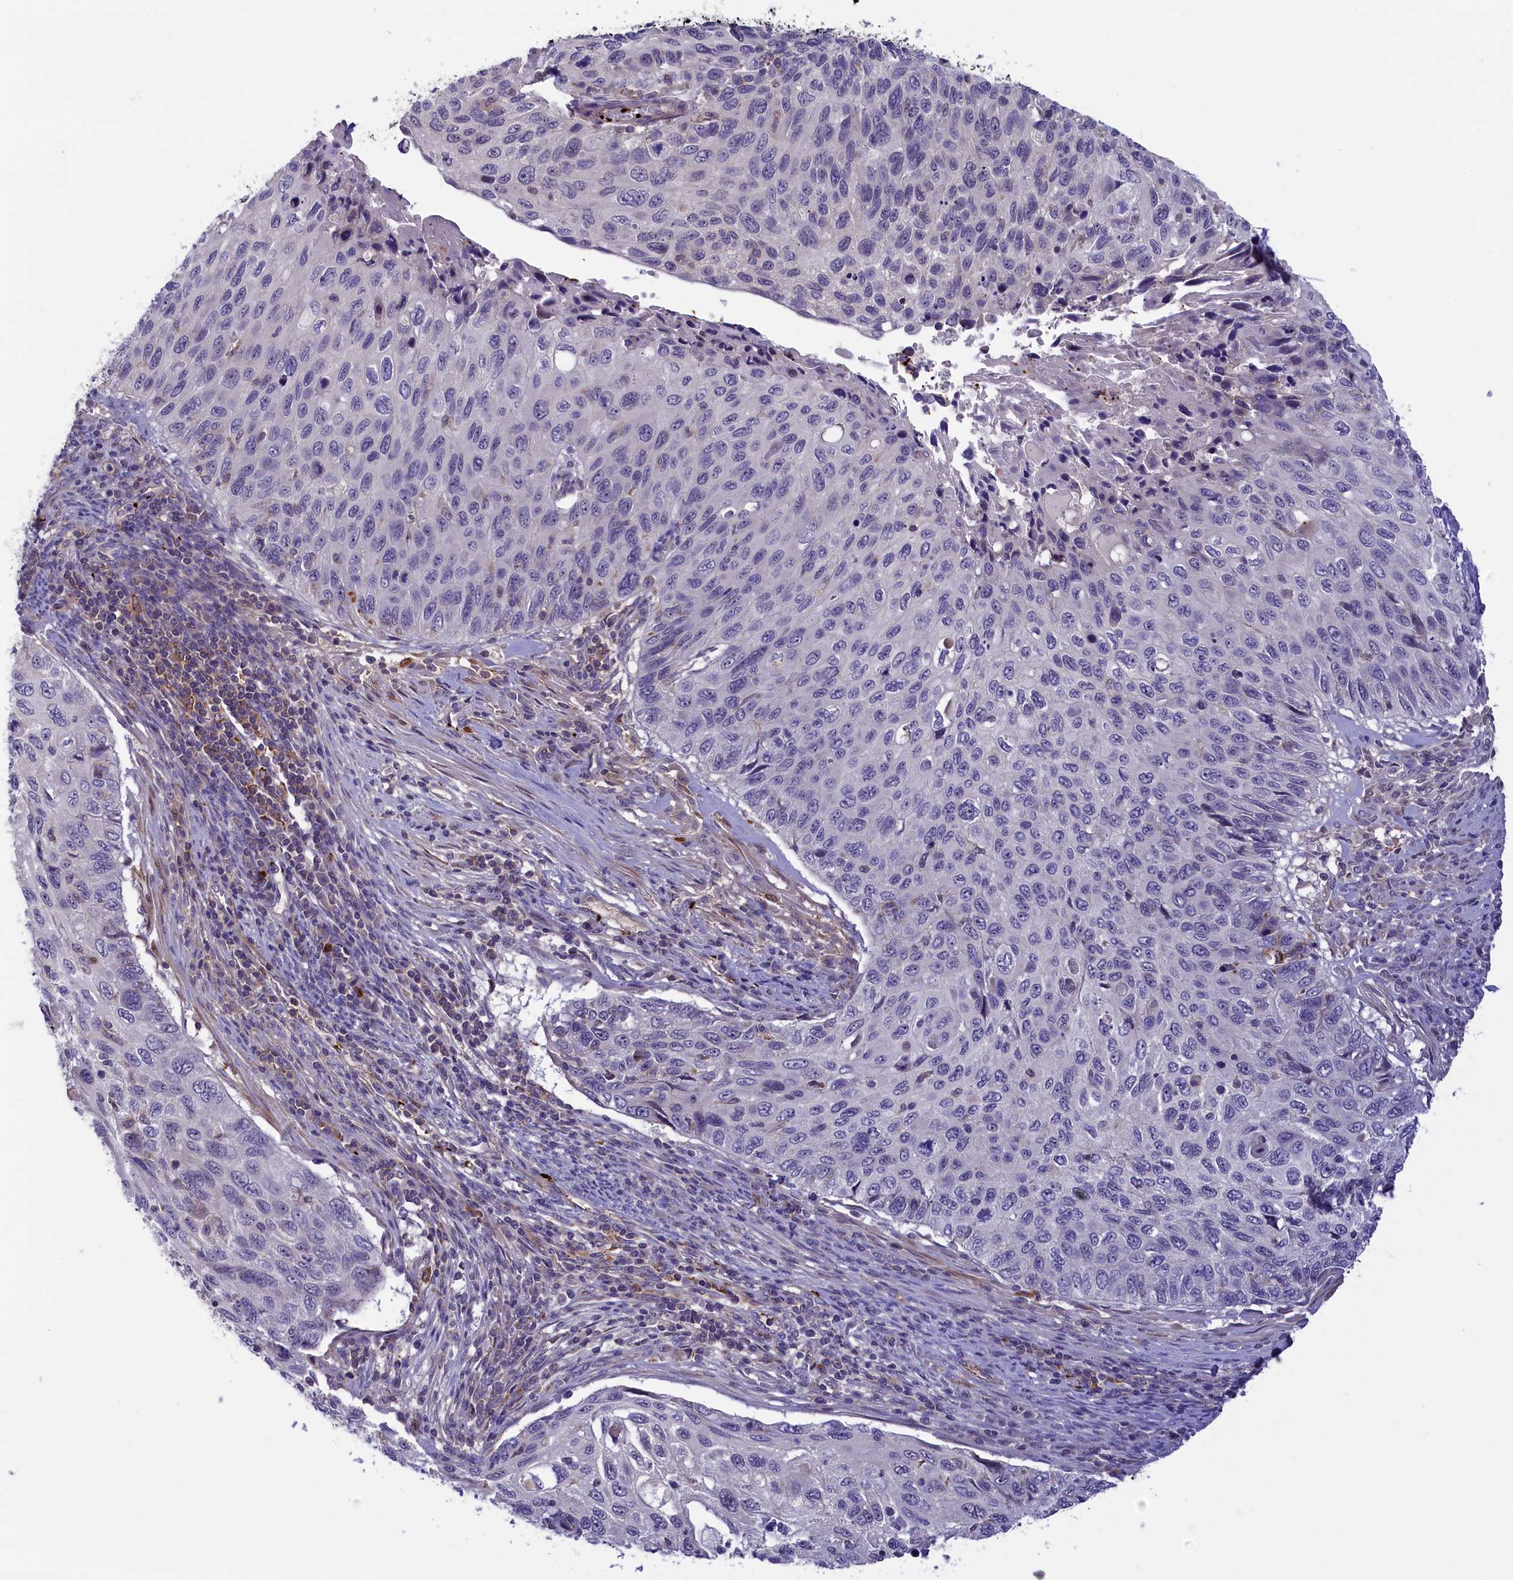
{"staining": {"intensity": "negative", "quantity": "none", "location": "none"}, "tissue": "cervical cancer", "cell_type": "Tumor cells", "image_type": "cancer", "snomed": [{"axis": "morphology", "description": "Squamous cell carcinoma, NOS"}, {"axis": "topography", "description": "Cervix"}], "caption": "An image of squamous cell carcinoma (cervical) stained for a protein demonstrates no brown staining in tumor cells. (IHC, brightfield microscopy, high magnification).", "gene": "HEATR3", "patient": {"sex": "female", "age": 70}}